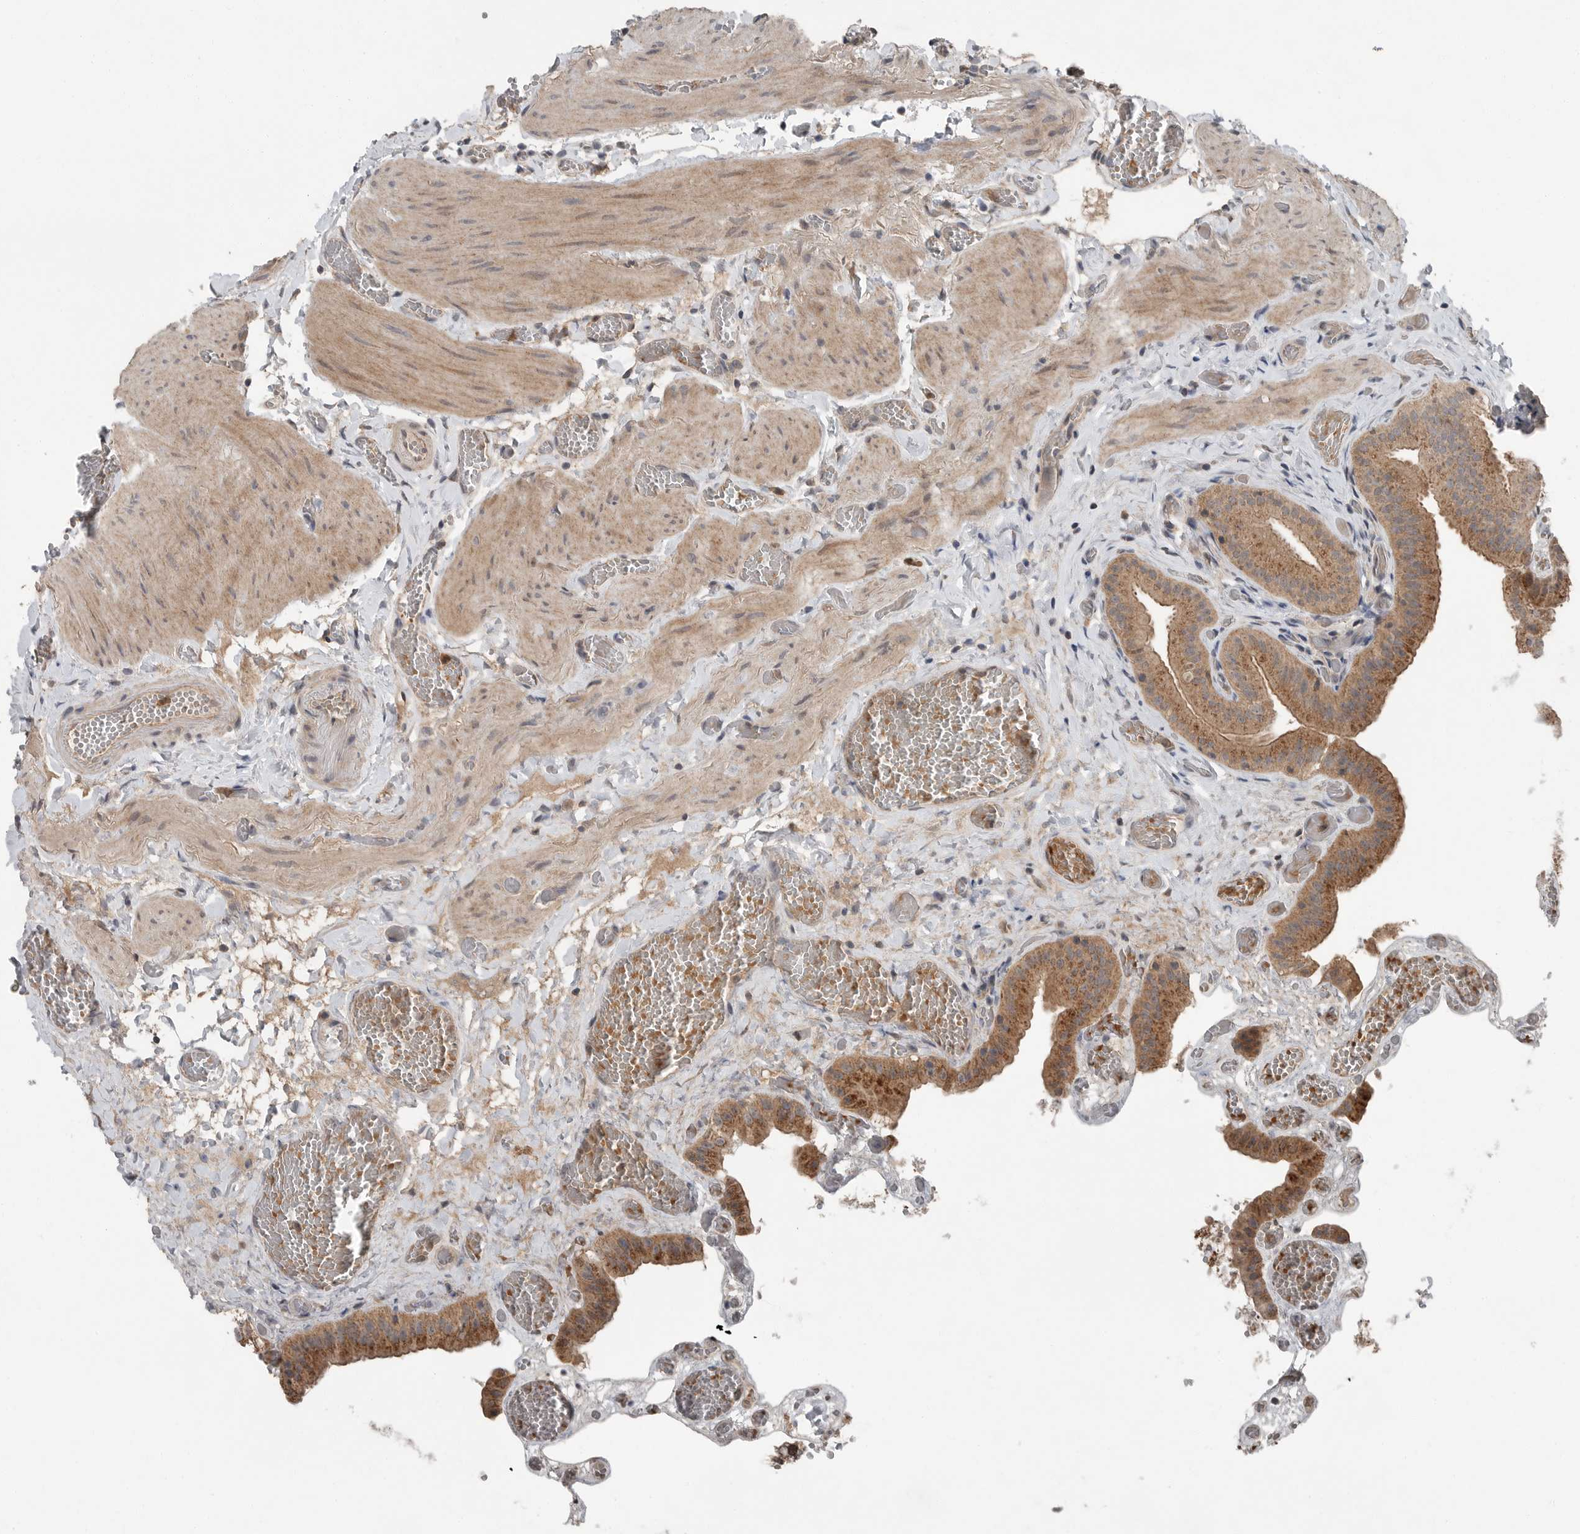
{"staining": {"intensity": "moderate", "quantity": ">75%", "location": "cytoplasmic/membranous"}, "tissue": "gallbladder", "cell_type": "Glandular cells", "image_type": "normal", "snomed": [{"axis": "morphology", "description": "Normal tissue, NOS"}, {"axis": "topography", "description": "Gallbladder"}], "caption": "Immunohistochemical staining of unremarkable gallbladder shows medium levels of moderate cytoplasmic/membranous staining in approximately >75% of glandular cells. (Stains: DAB (3,3'-diaminobenzidine) in brown, nuclei in blue, Microscopy: brightfield microscopy at high magnification).", "gene": "SCP2", "patient": {"sex": "female", "age": 64}}